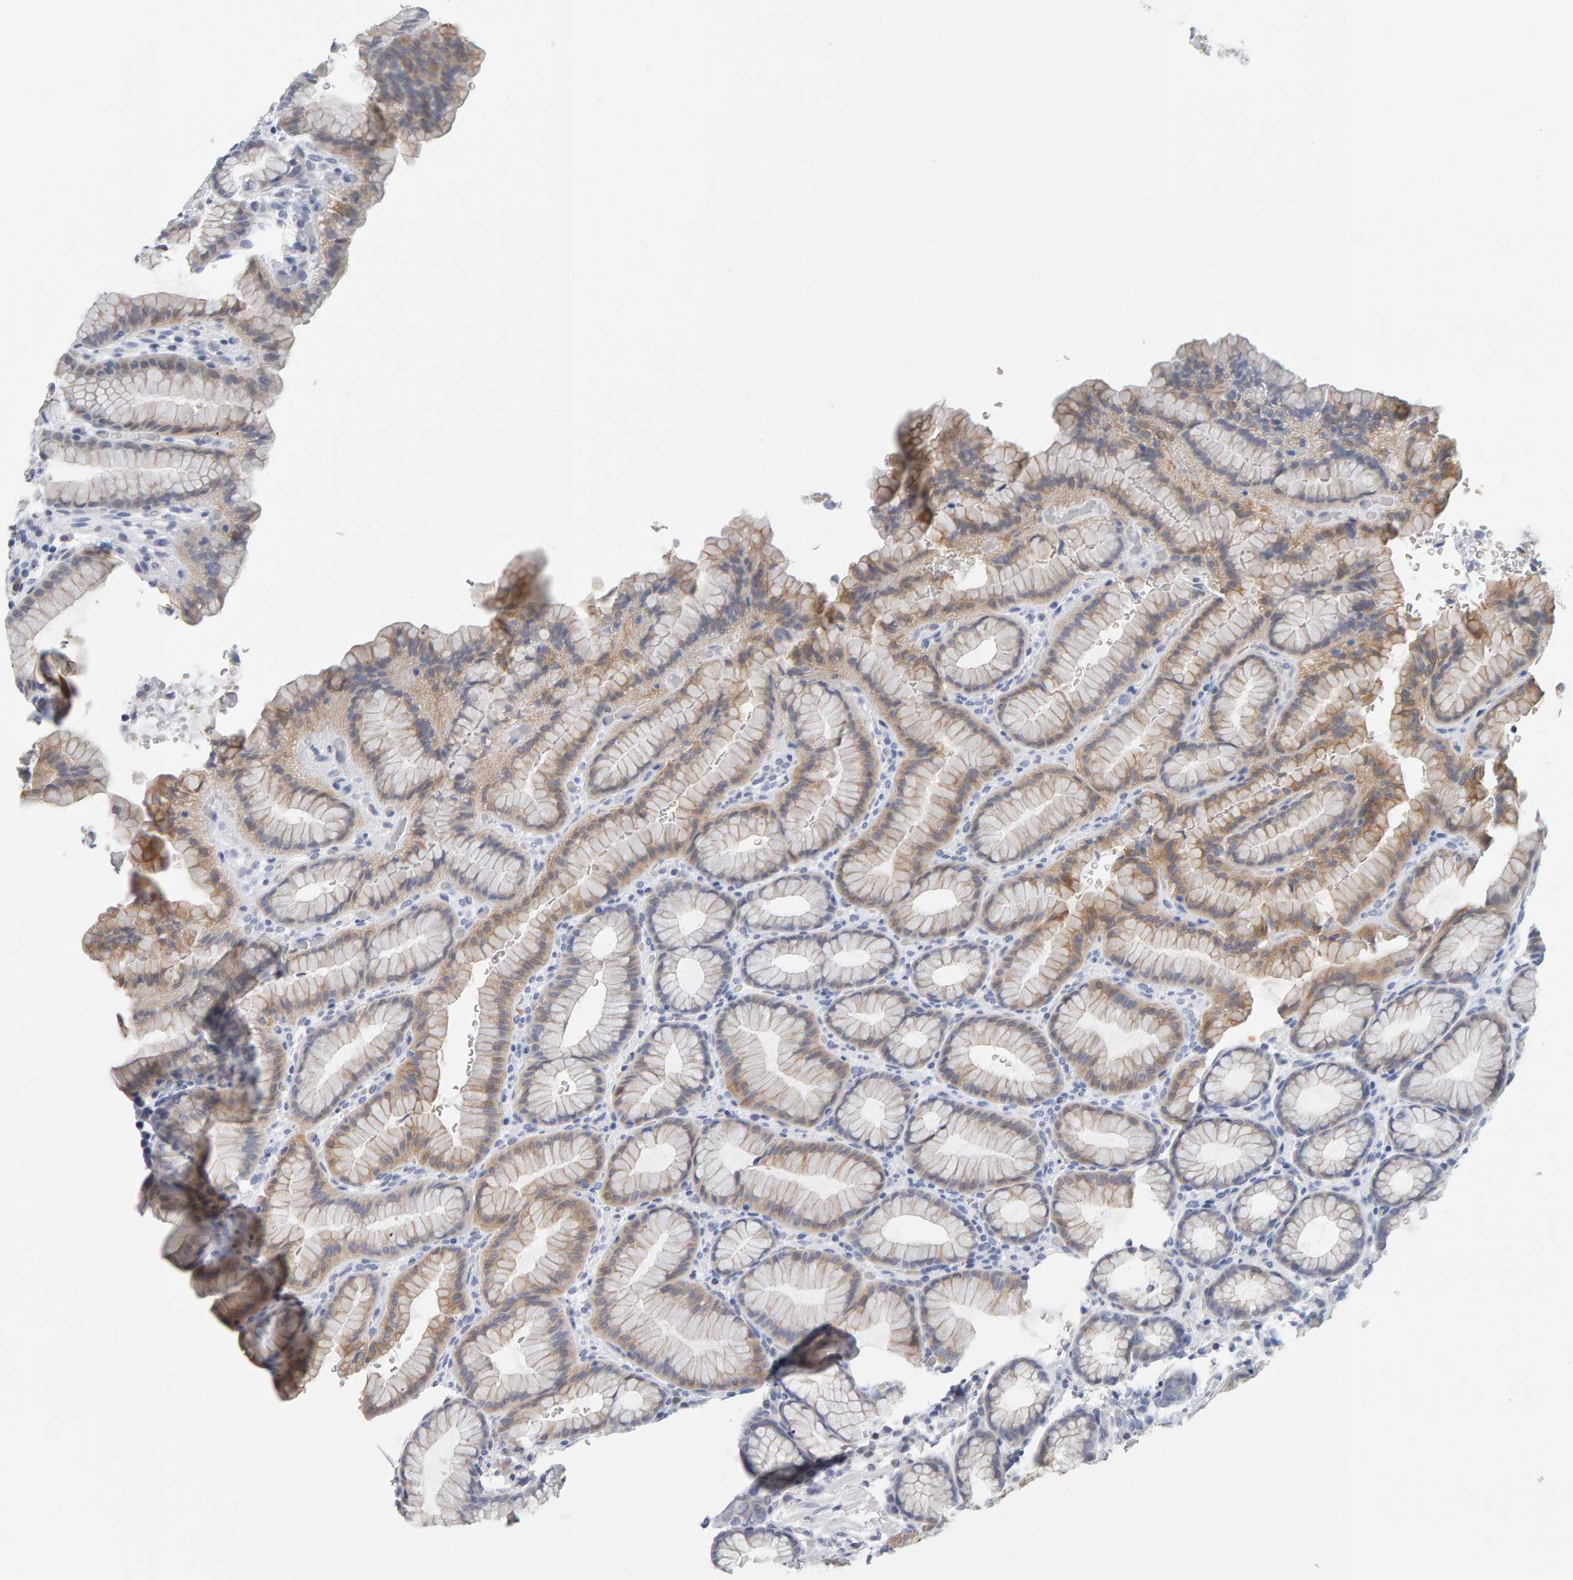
{"staining": {"intensity": "moderate", "quantity": ">75%", "location": "cytoplasmic/membranous"}, "tissue": "stomach", "cell_type": "Glandular cells", "image_type": "normal", "snomed": [{"axis": "morphology", "description": "Normal tissue, NOS"}, {"axis": "topography", "description": "Stomach"}], "caption": "Protein analysis of unremarkable stomach exhibits moderate cytoplasmic/membranous positivity in approximately >75% of glandular cells.", "gene": "CTH", "patient": {"sex": "male", "age": 42}}